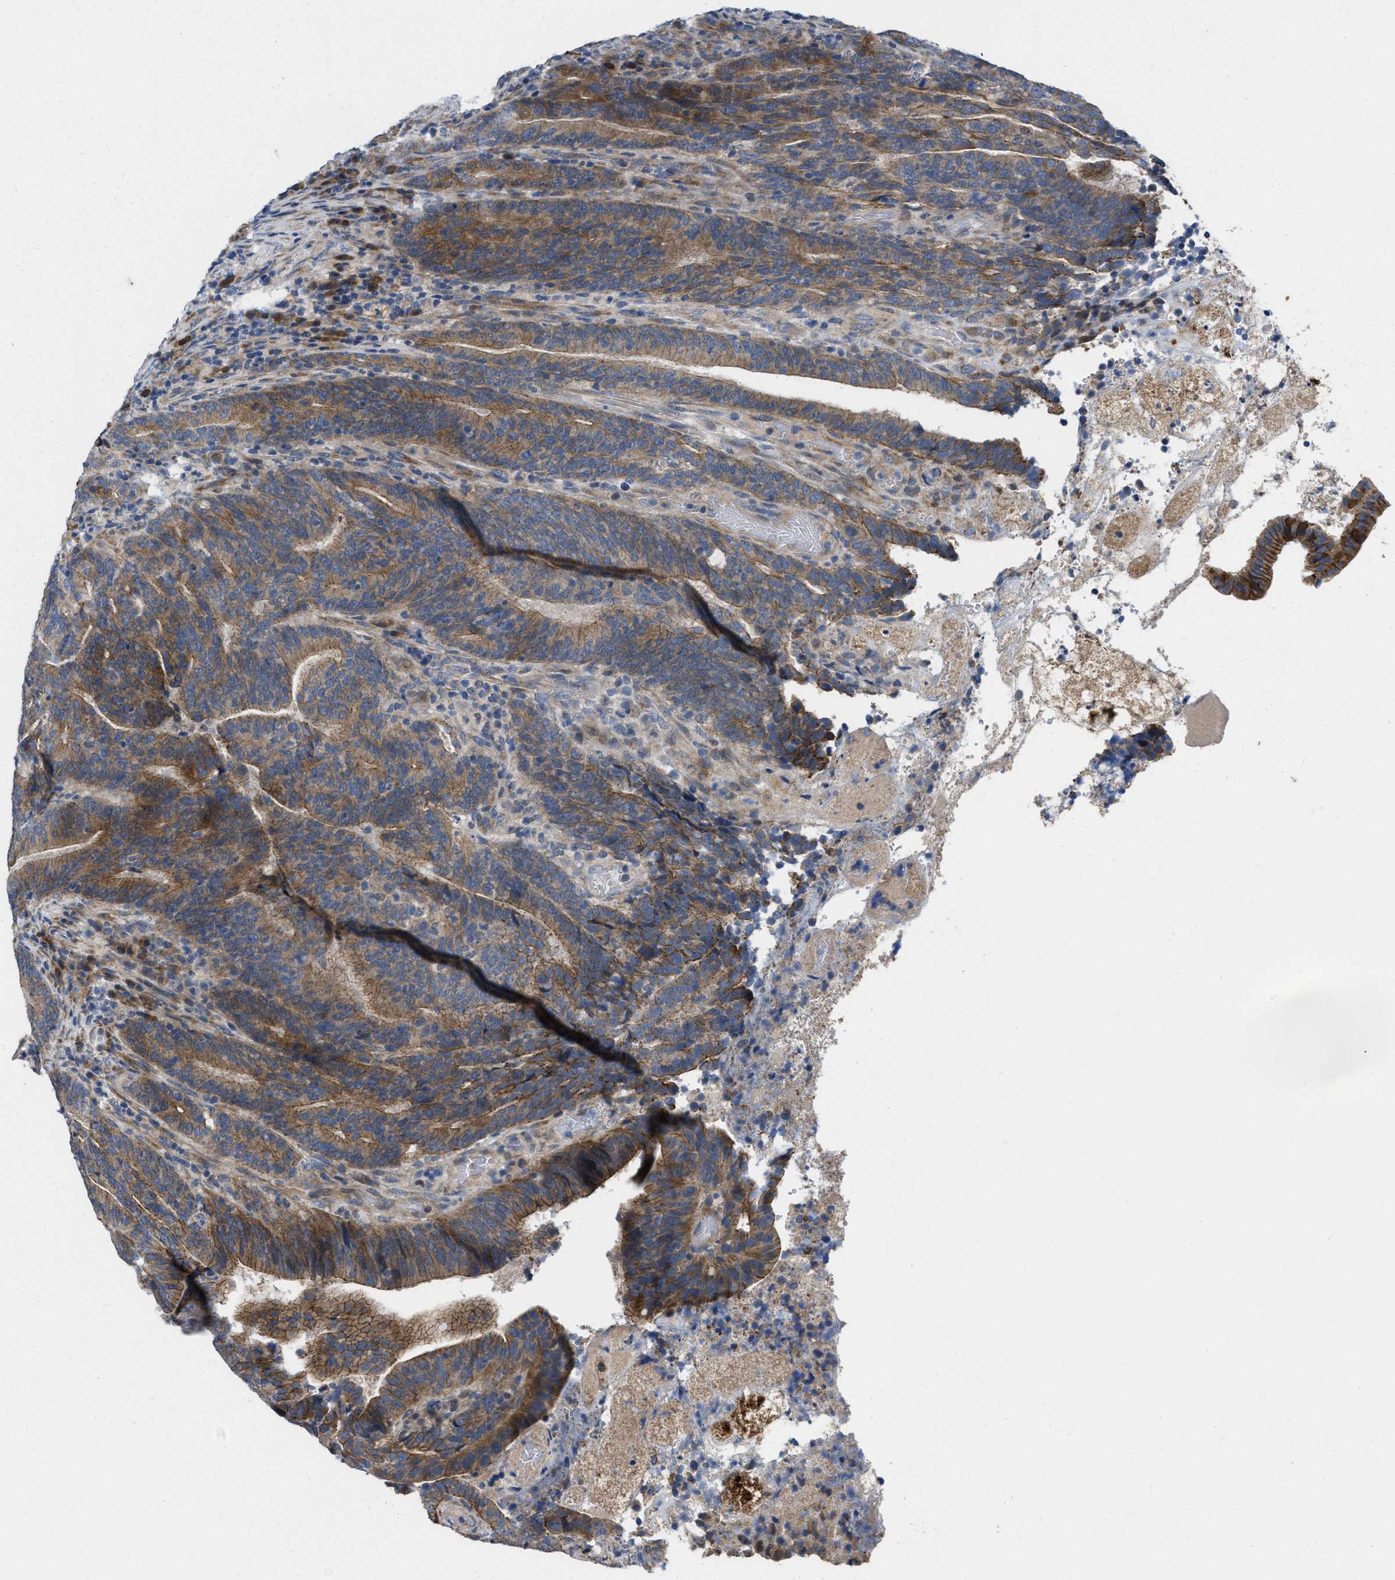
{"staining": {"intensity": "moderate", "quantity": ">75%", "location": "cytoplasmic/membranous"}, "tissue": "colorectal cancer", "cell_type": "Tumor cells", "image_type": "cancer", "snomed": [{"axis": "morphology", "description": "Adenocarcinoma, NOS"}, {"axis": "topography", "description": "Colon"}], "caption": "IHC (DAB) staining of colorectal adenocarcinoma demonstrates moderate cytoplasmic/membranous protein positivity in approximately >75% of tumor cells.", "gene": "CDPF1", "patient": {"sex": "female", "age": 66}}